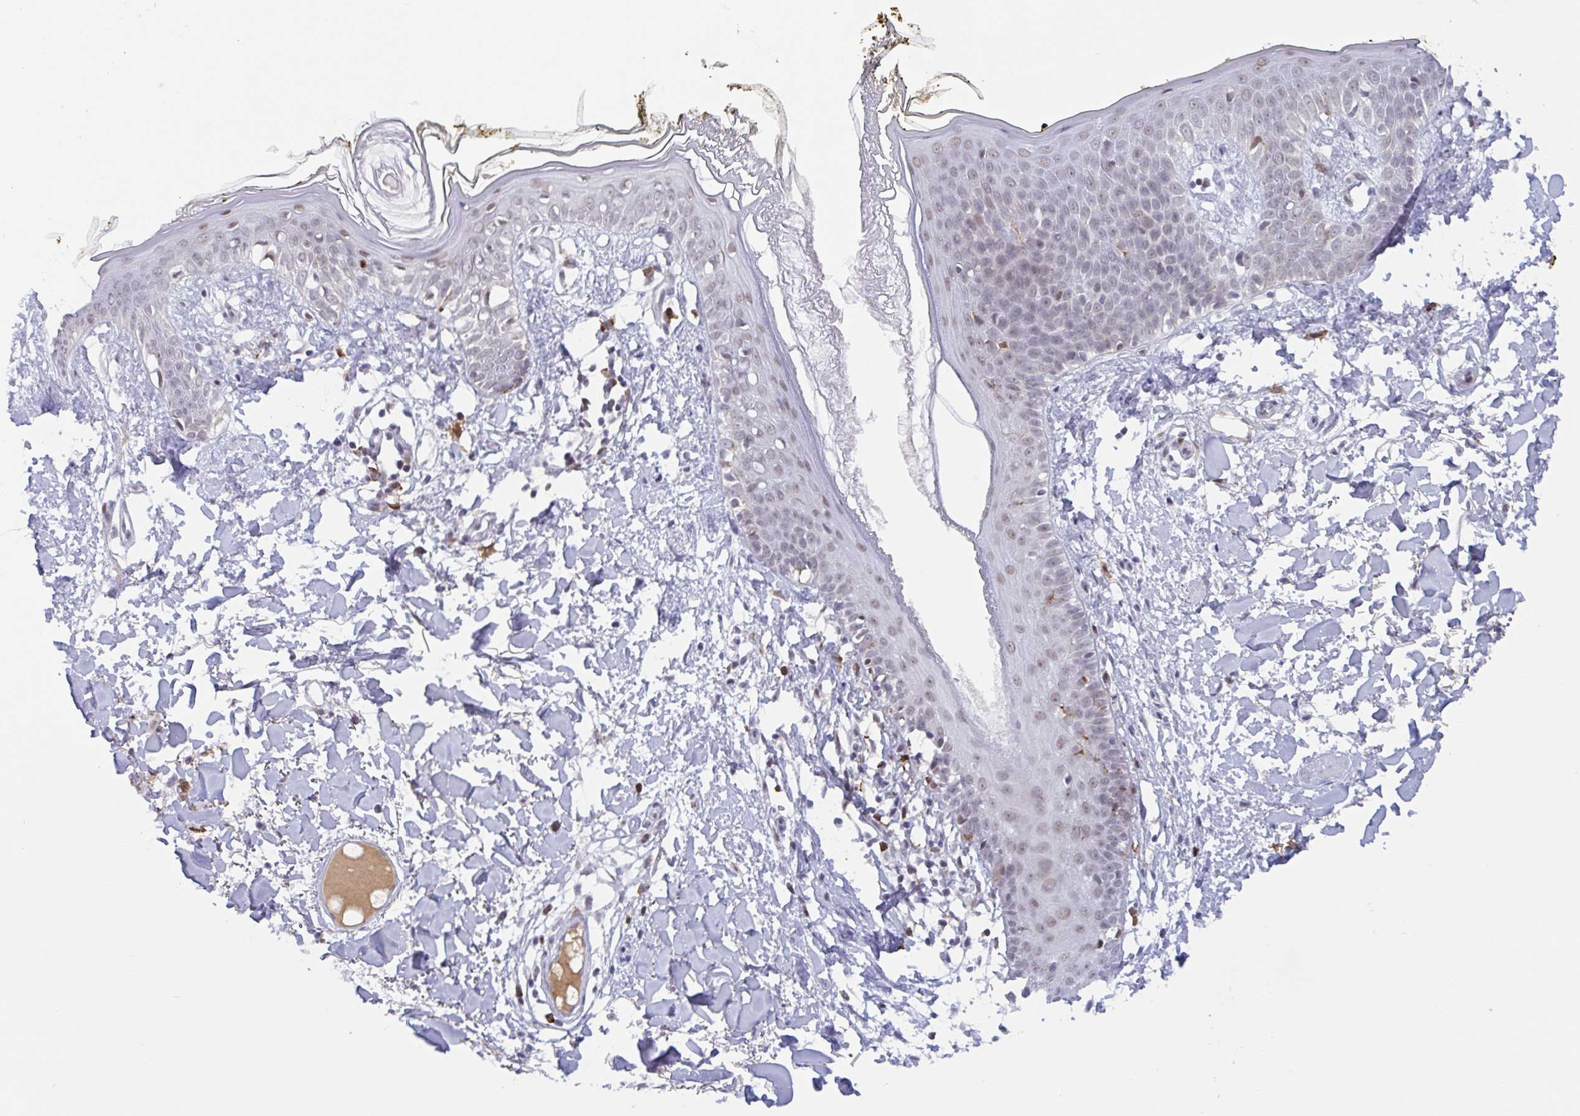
{"staining": {"intensity": "moderate", "quantity": "<25%", "location": "nuclear"}, "tissue": "skin", "cell_type": "Fibroblasts", "image_type": "normal", "snomed": [{"axis": "morphology", "description": "Normal tissue, NOS"}, {"axis": "topography", "description": "Skin"}], "caption": "Moderate nuclear protein expression is appreciated in approximately <25% of fibroblasts in skin. The protein of interest is shown in brown color, while the nuclei are stained blue.", "gene": "PLG", "patient": {"sex": "female", "age": 34}}